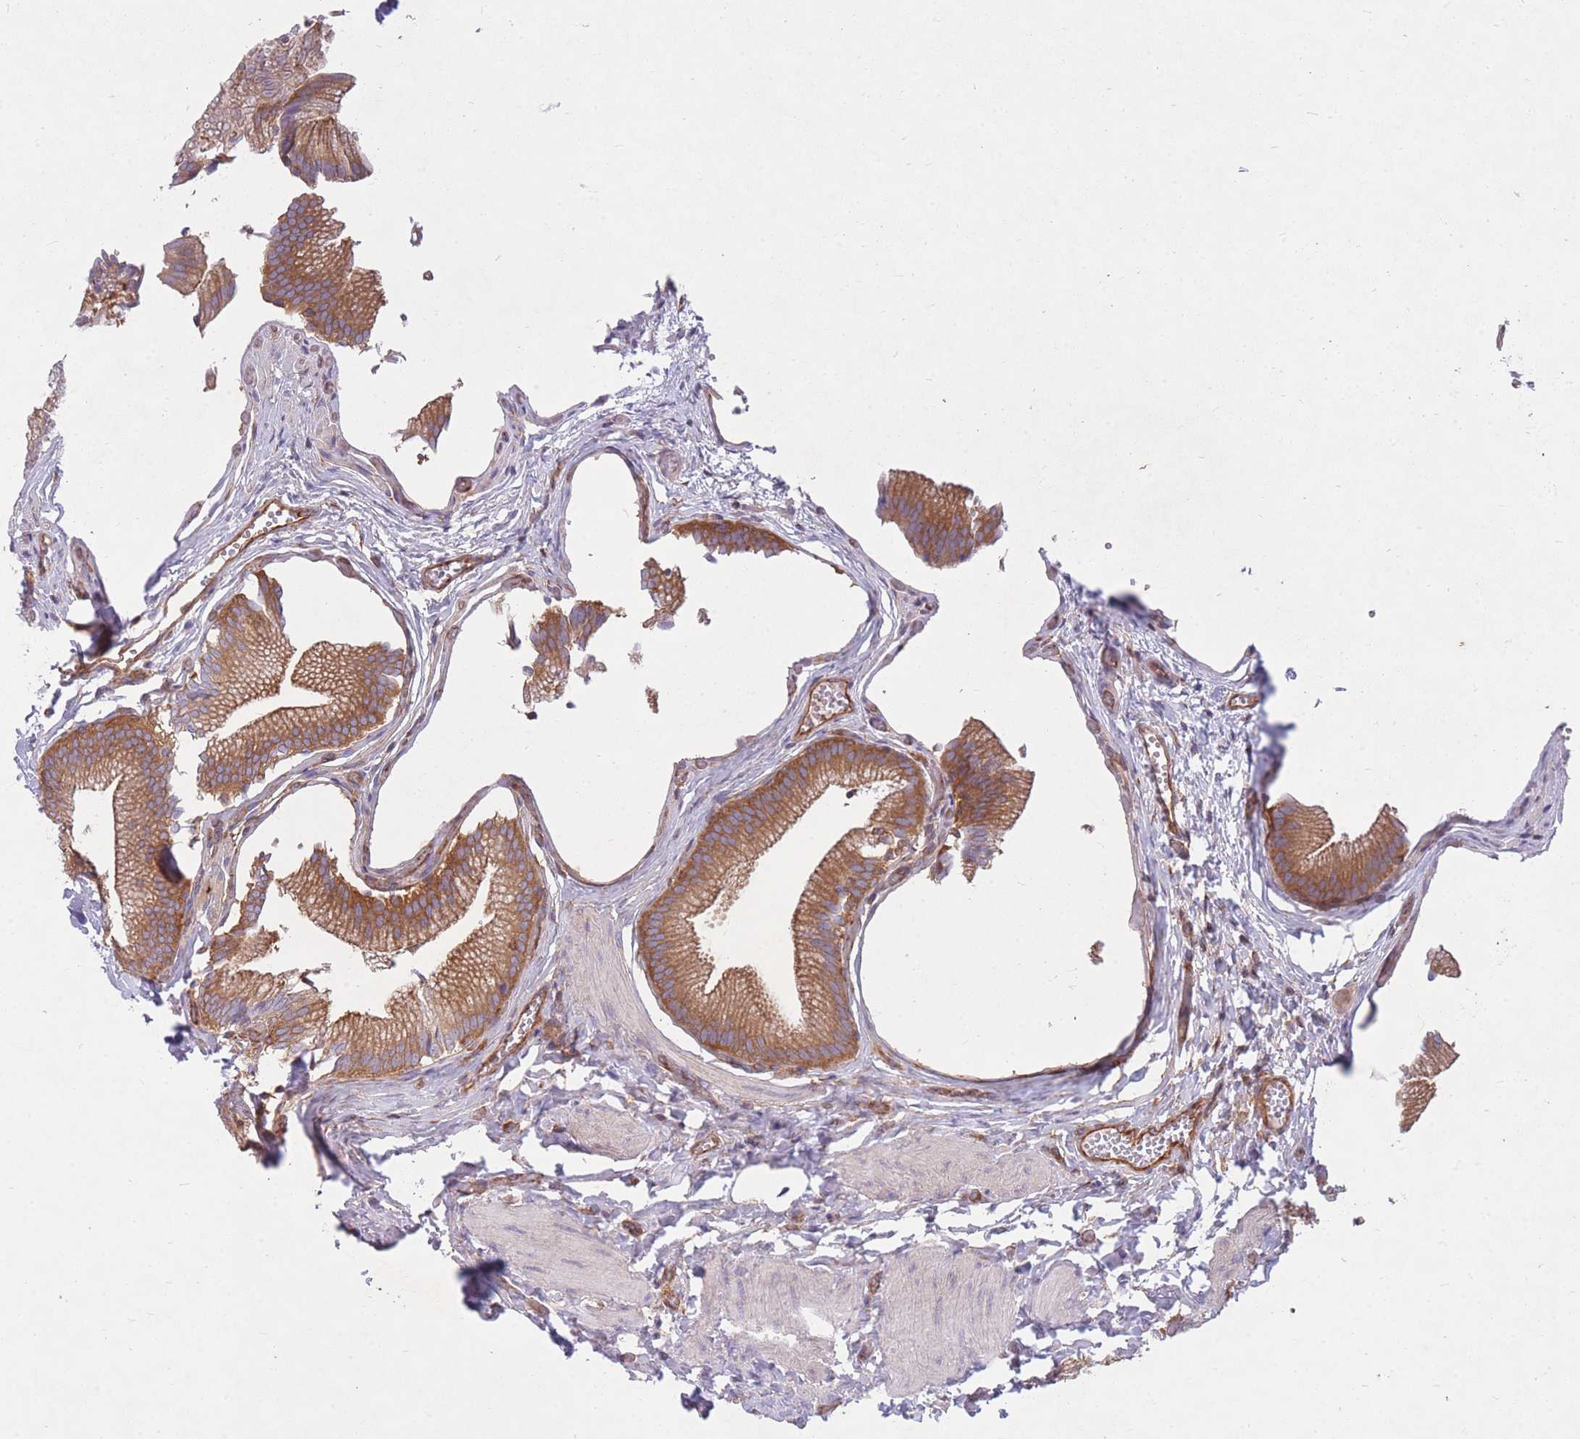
{"staining": {"intensity": "moderate", "quantity": ">75%", "location": "cytoplasmic/membranous"}, "tissue": "gallbladder", "cell_type": "Glandular cells", "image_type": "normal", "snomed": [{"axis": "morphology", "description": "Normal tissue, NOS"}, {"axis": "topography", "description": "Gallbladder"}, {"axis": "topography", "description": "Peripheral nerve tissue"}], "caption": "A micrograph of gallbladder stained for a protein displays moderate cytoplasmic/membranous brown staining in glandular cells.", "gene": "GGA1", "patient": {"sex": "male", "age": 17}}